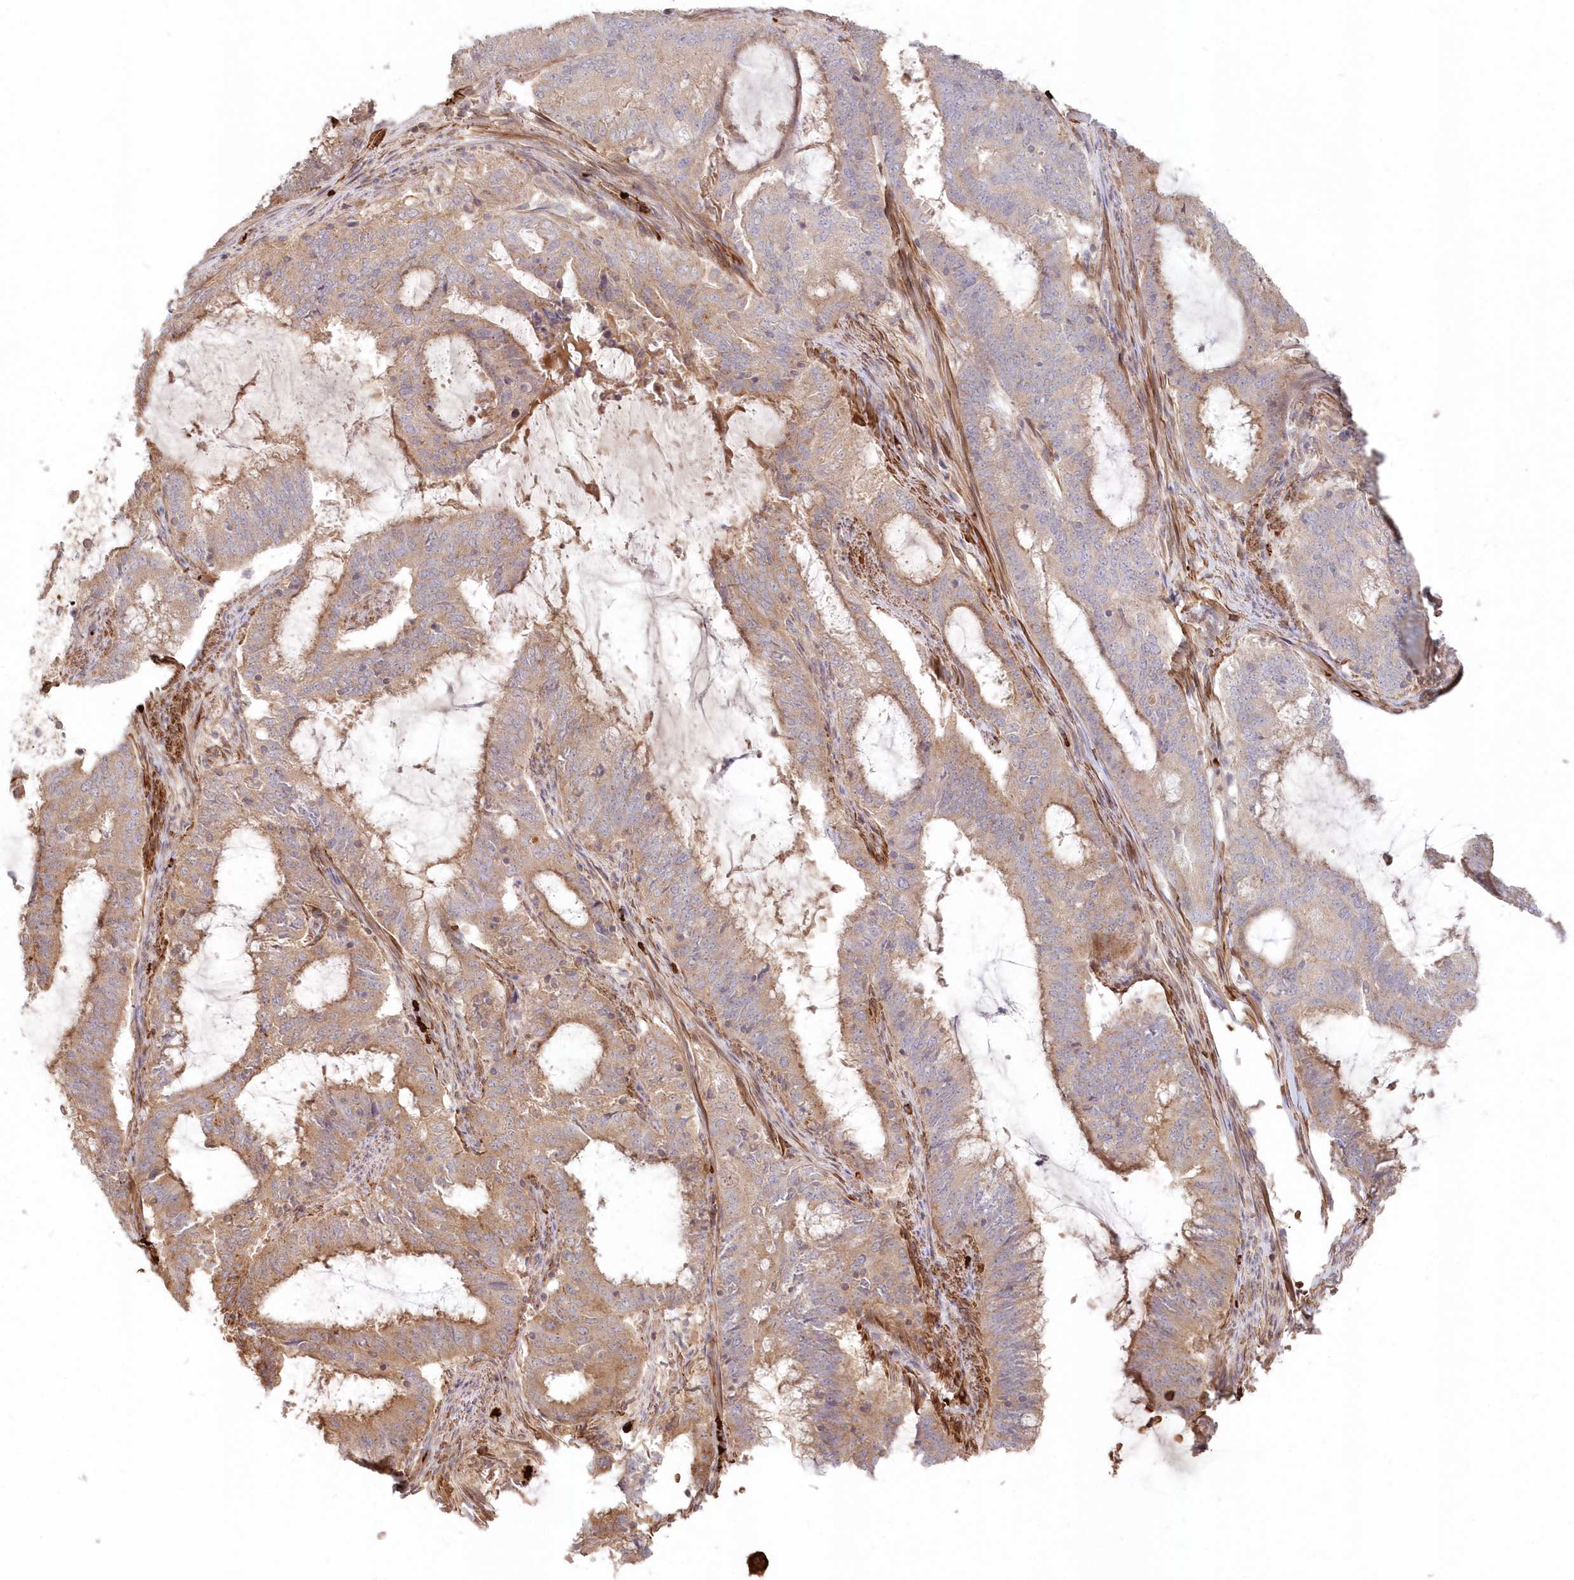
{"staining": {"intensity": "moderate", "quantity": "25%-75%", "location": "cytoplasmic/membranous"}, "tissue": "endometrial cancer", "cell_type": "Tumor cells", "image_type": "cancer", "snomed": [{"axis": "morphology", "description": "Adenocarcinoma, NOS"}, {"axis": "topography", "description": "Endometrium"}], "caption": "IHC image of endometrial cancer stained for a protein (brown), which displays medium levels of moderate cytoplasmic/membranous positivity in about 25%-75% of tumor cells.", "gene": "SERINC1", "patient": {"sex": "female", "age": 51}}